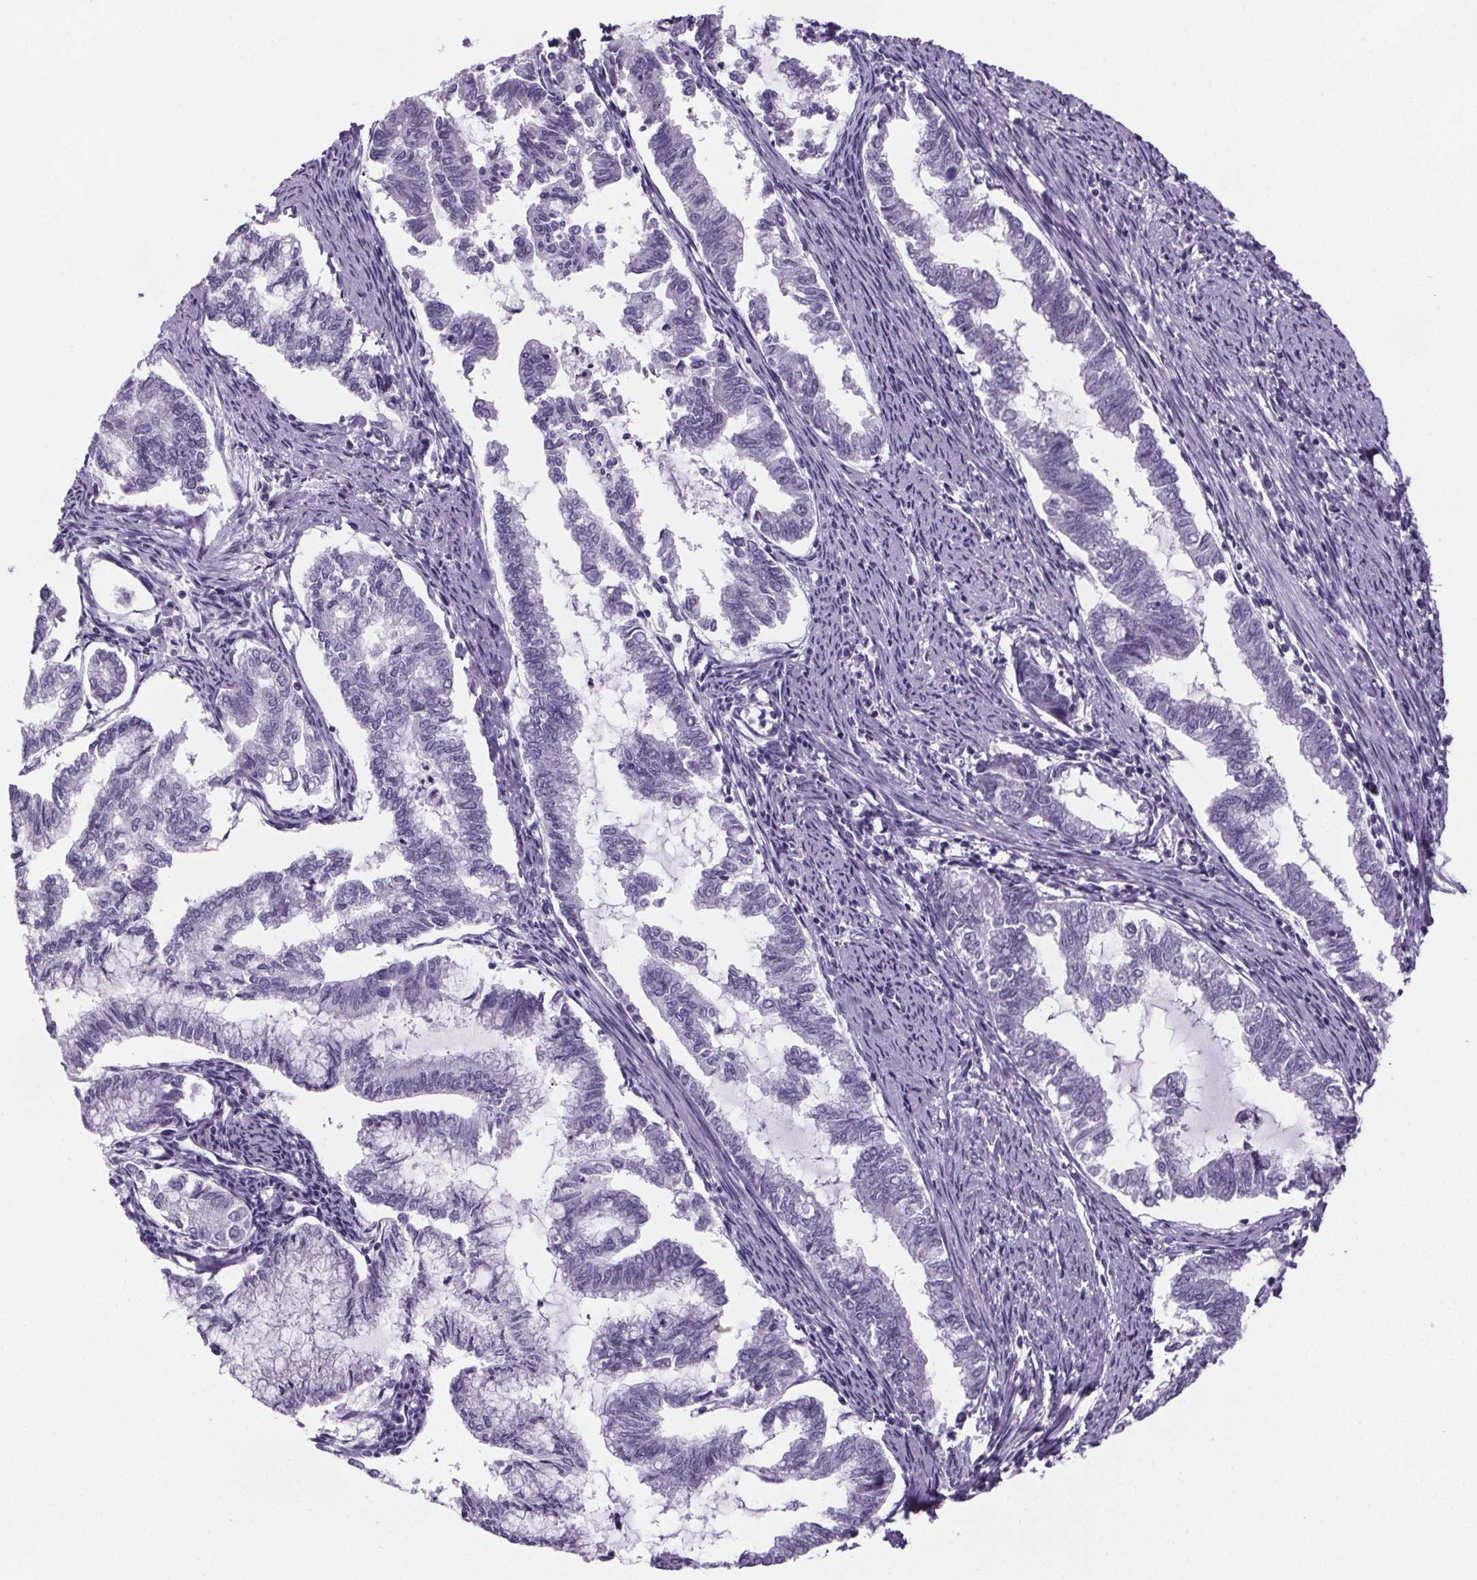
{"staining": {"intensity": "negative", "quantity": "none", "location": "none"}, "tissue": "endometrial cancer", "cell_type": "Tumor cells", "image_type": "cancer", "snomed": [{"axis": "morphology", "description": "Adenocarcinoma, NOS"}, {"axis": "topography", "description": "Endometrium"}], "caption": "An IHC micrograph of endometrial cancer (adenocarcinoma) is shown. There is no staining in tumor cells of endometrial cancer (adenocarcinoma).", "gene": "CUBN", "patient": {"sex": "female", "age": 79}}